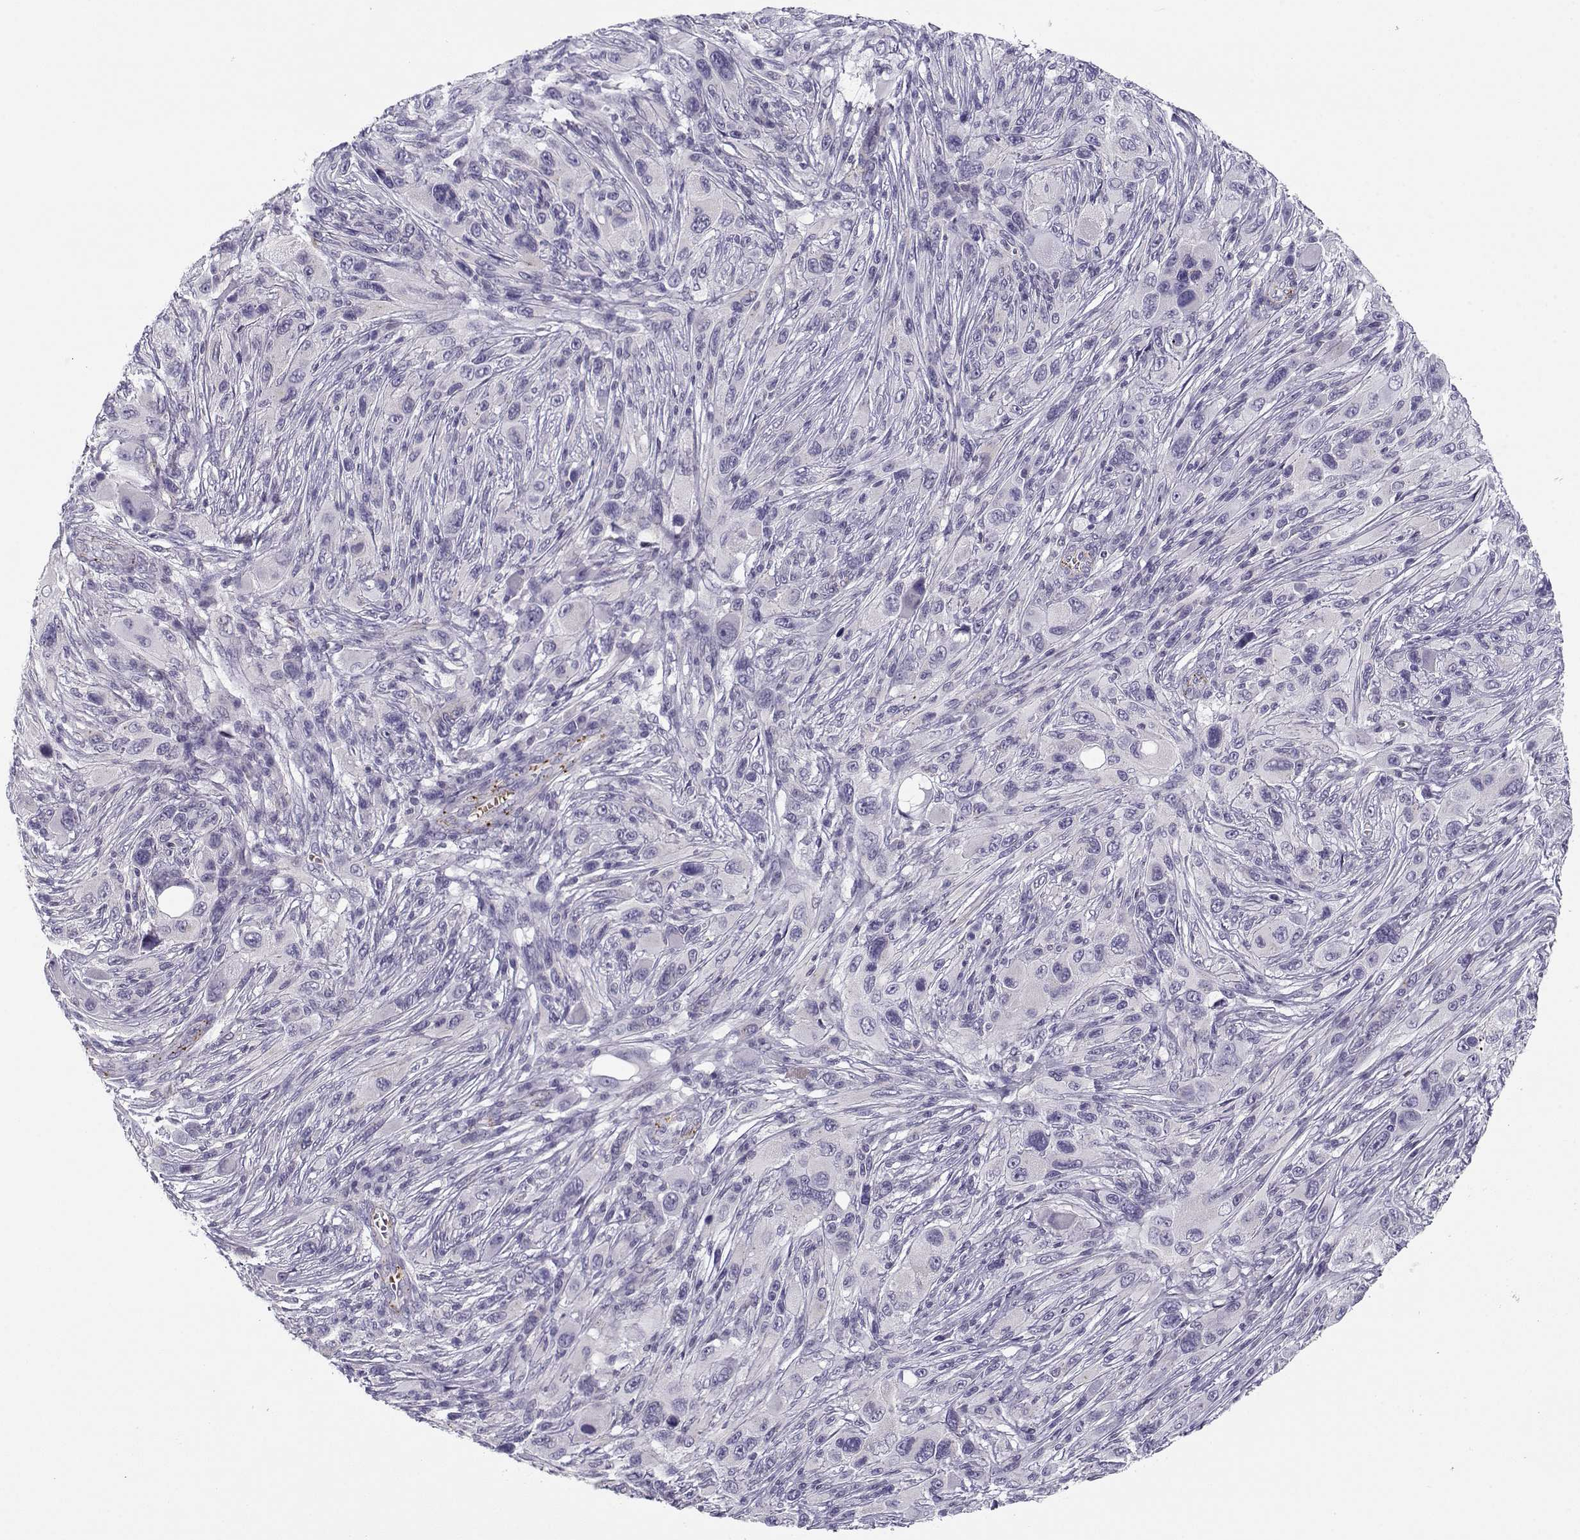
{"staining": {"intensity": "negative", "quantity": "none", "location": "none"}, "tissue": "melanoma", "cell_type": "Tumor cells", "image_type": "cancer", "snomed": [{"axis": "morphology", "description": "Malignant melanoma, NOS"}, {"axis": "topography", "description": "Skin"}], "caption": "IHC of human melanoma shows no positivity in tumor cells. (Stains: DAB immunohistochemistry (IHC) with hematoxylin counter stain, Microscopy: brightfield microscopy at high magnification).", "gene": "MYO1A", "patient": {"sex": "male", "age": 53}}